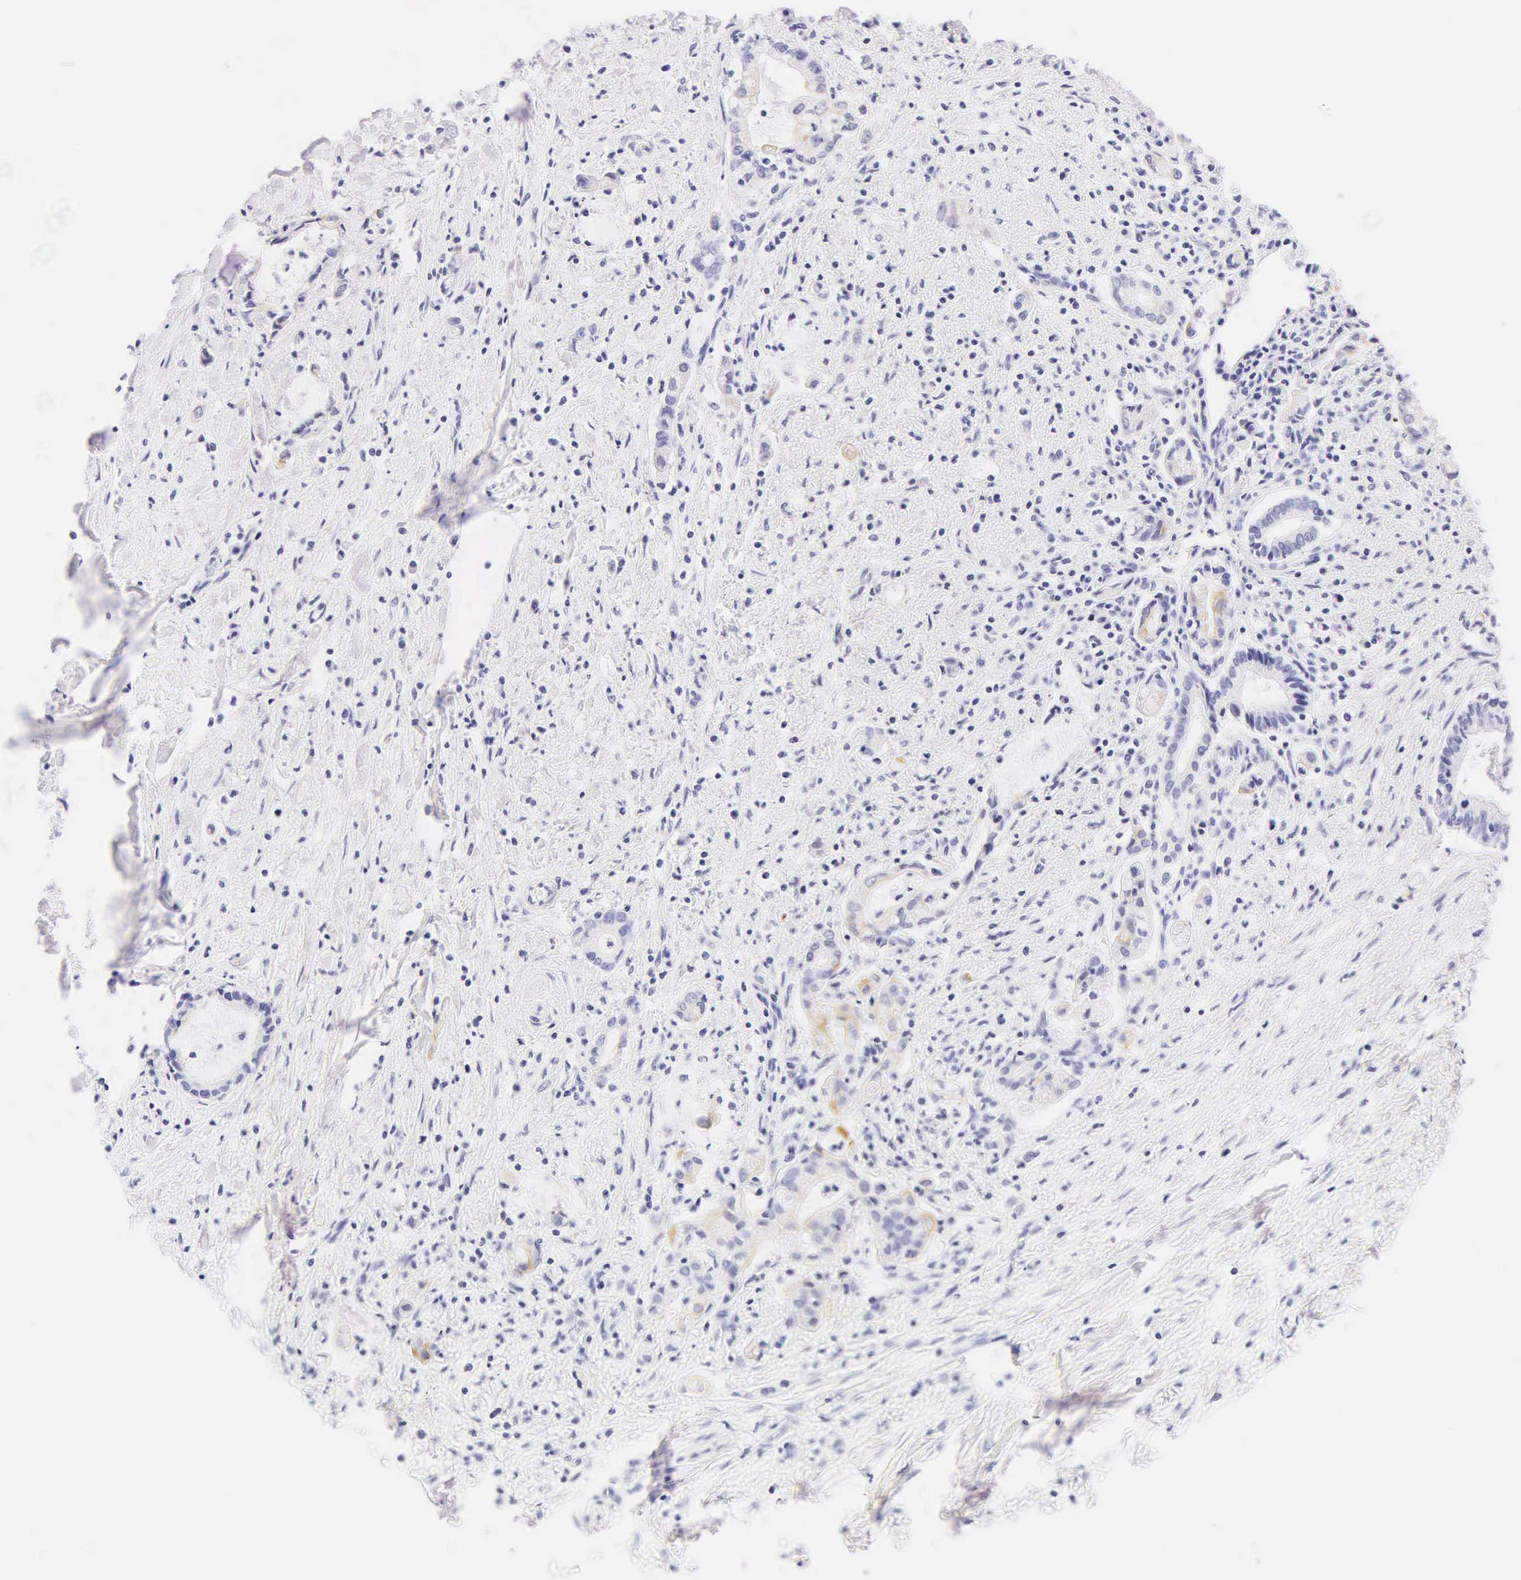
{"staining": {"intensity": "negative", "quantity": "none", "location": "none"}, "tissue": "liver cancer", "cell_type": "Tumor cells", "image_type": "cancer", "snomed": [{"axis": "morphology", "description": "Cholangiocarcinoma"}, {"axis": "topography", "description": "Liver"}], "caption": "Tumor cells show no significant staining in cholangiocarcinoma (liver).", "gene": "KRT20", "patient": {"sex": "male", "age": 57}}